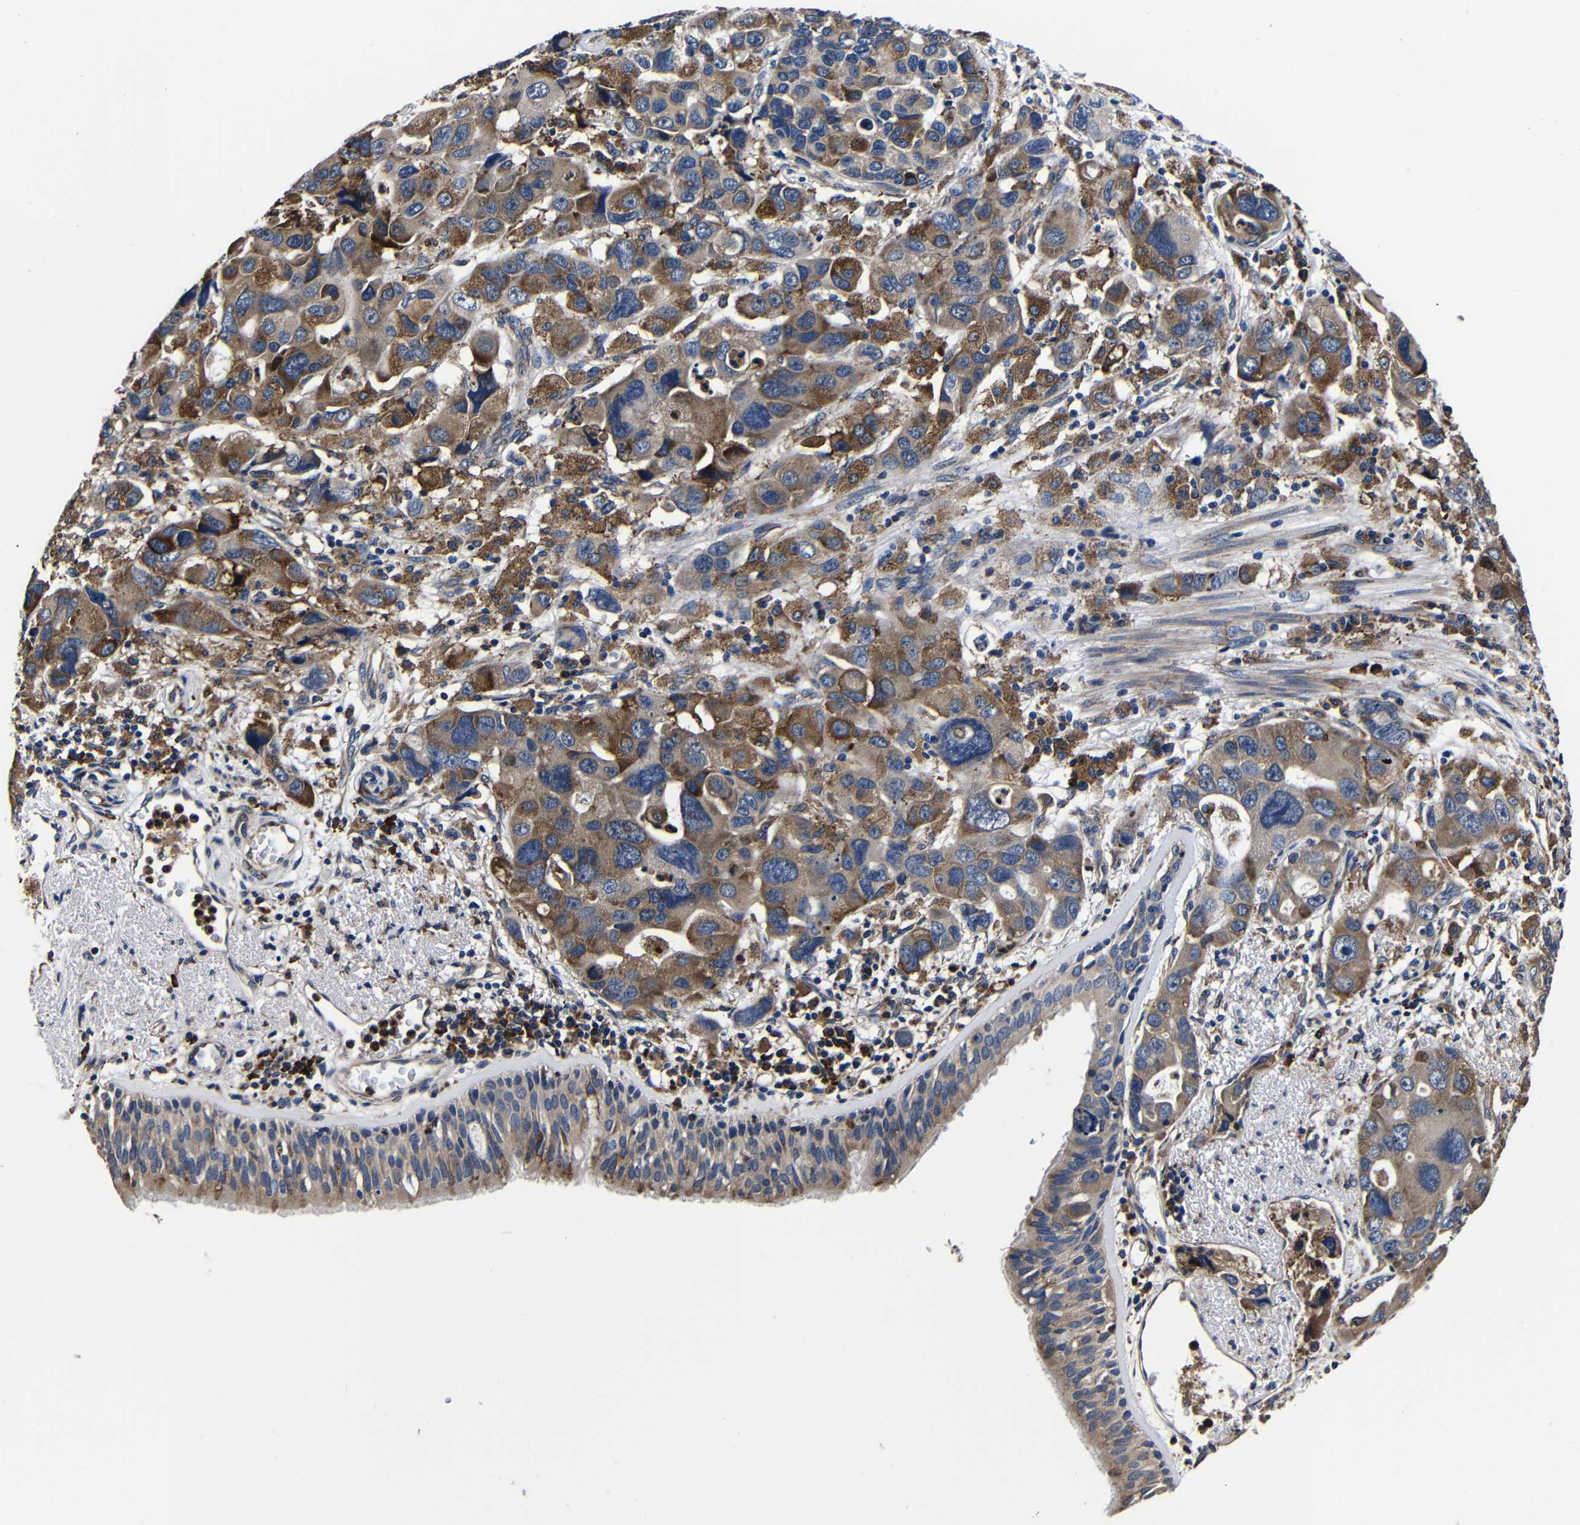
{"staining": {"intensity": "moderate", "quantity": ">75%", "location": "cytoplasmic/membranous"}, "tissue": "bronchus", "cell_type": "Respiratory epithelial cells", "image_type": "normal", "snomed": [{"axis": "morphology", "description": "Normal tissue, NOS"}, {"axis": "morphology", "description": "Adenocarcinoma, NOS"}, {"axis": "morphology", "description": "Adenocarcinoma, metastatic, NOS"}, {"axis": "topography", "description": "Lymph node"}, {"axis": "topography", "description": "Bronchus"}, {"axis": "topography", "description": "Lung"}], "caption": "Bronchus stained with DAB (3,3'-diaminobenzidine) immunohistochemistry (IHC) displays medium levels of moderate cytoplasmic/membranous expression in about >75% of respiratory epithelial cells.", "gene": "SCN9A", "patient": {"sex": "female", "age": 54}}